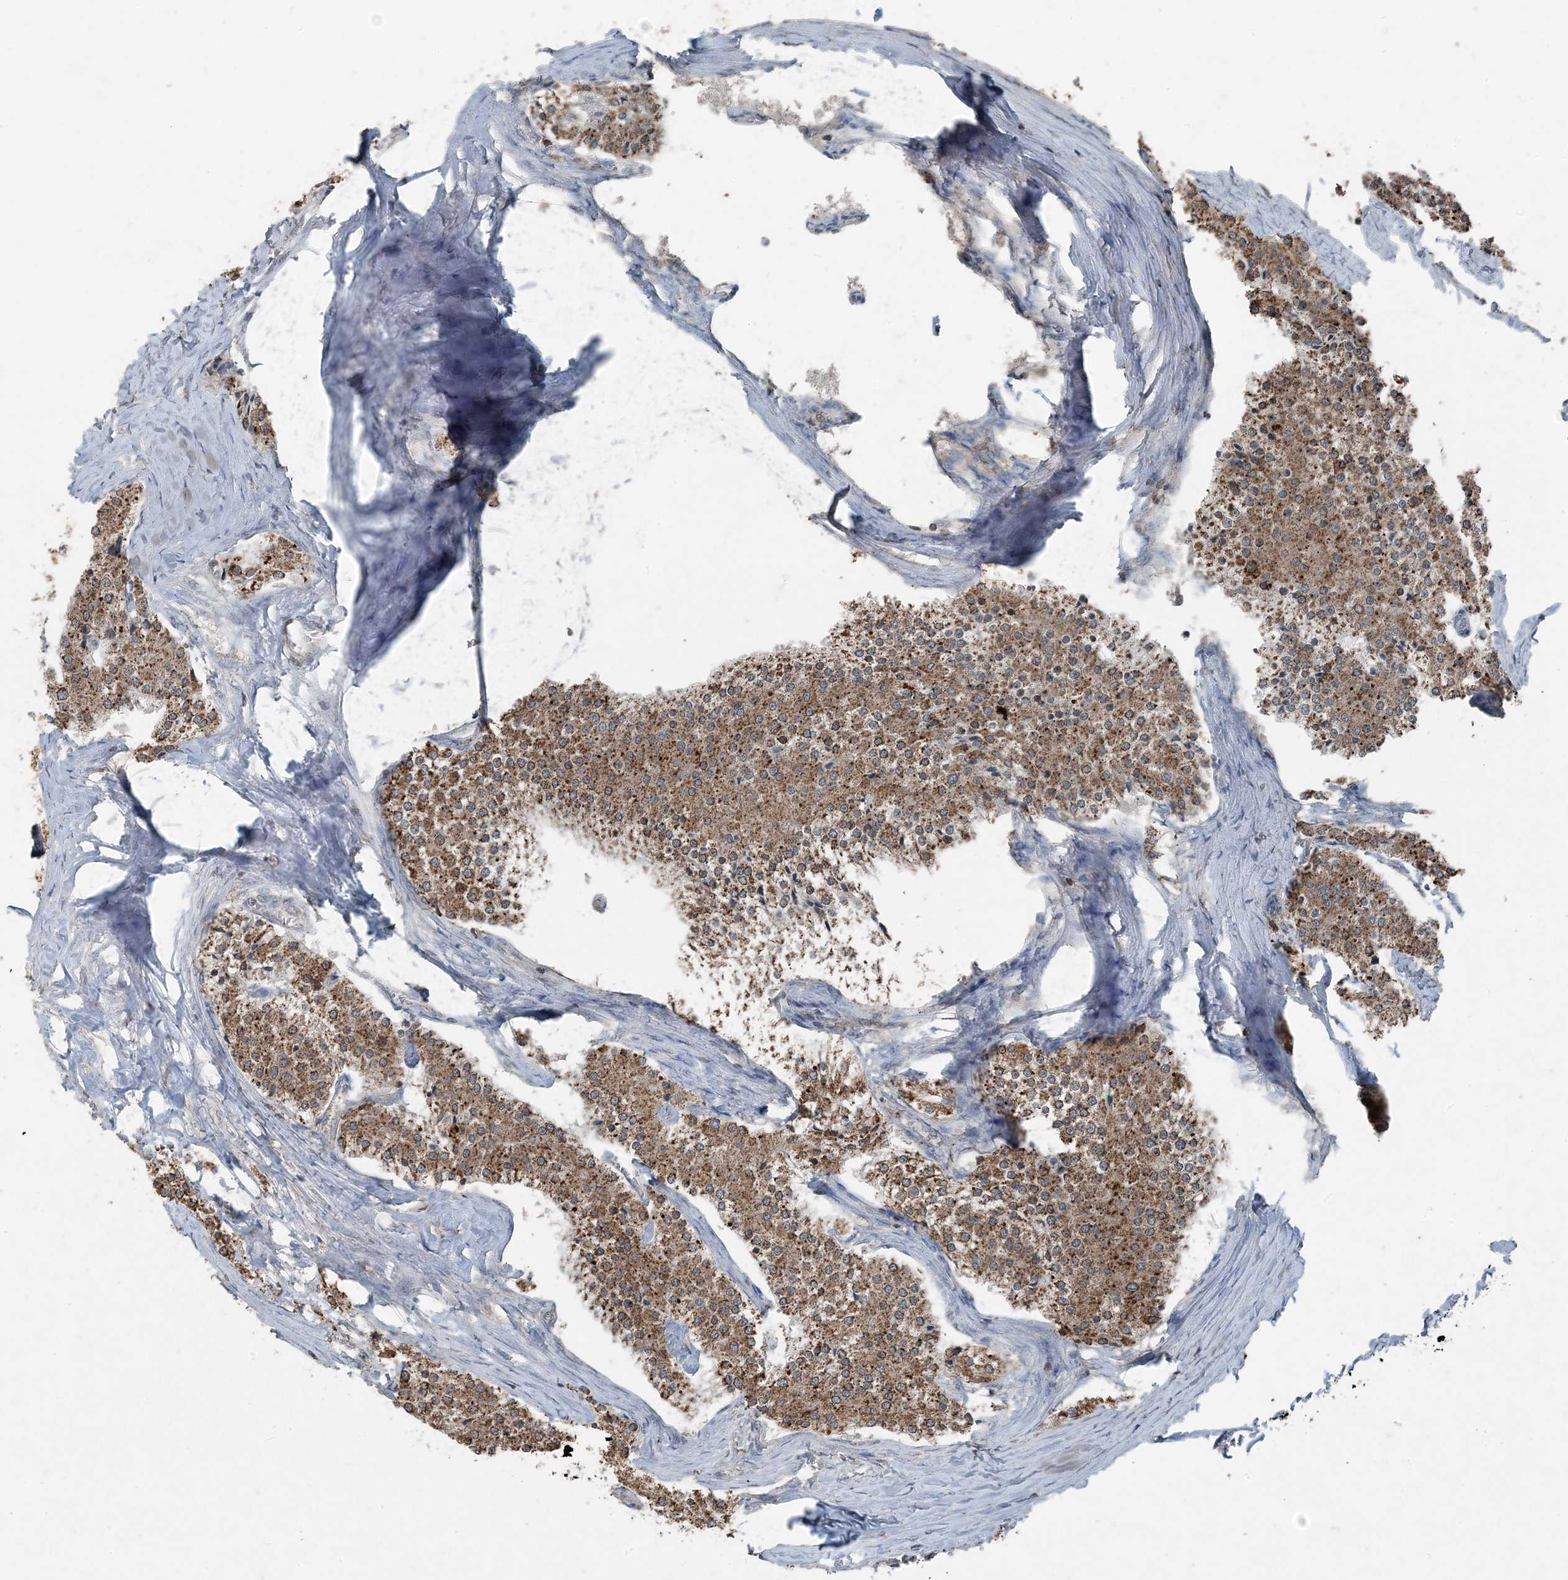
{"staining": {"intensity": "moderate", "quantity": ">75%", "location": "cytoplasmic/membranous"}, "tissue": "carcinoid", "cell_type": "Tumor cells", "image_type": "cancer", "snomed": [{"axis": "morphology", "description": "Carcinoid, malignant, NOS"}, {"axis": "topography", "description": "Colon"}], "caption": "Immunohistochemical staining of carcinoid shows medium levels of moderate cytoplasmic/membranous staining in approximately >75% of tumor cells. The staining is performed using DAB (3,3'-diaminobenzidine) brown chromogen to label protein expression. The nuclei are counter-stained blue using hematoxylin.", "gene": "GNL1", "patient": {"sex": "female", "age": 52}}